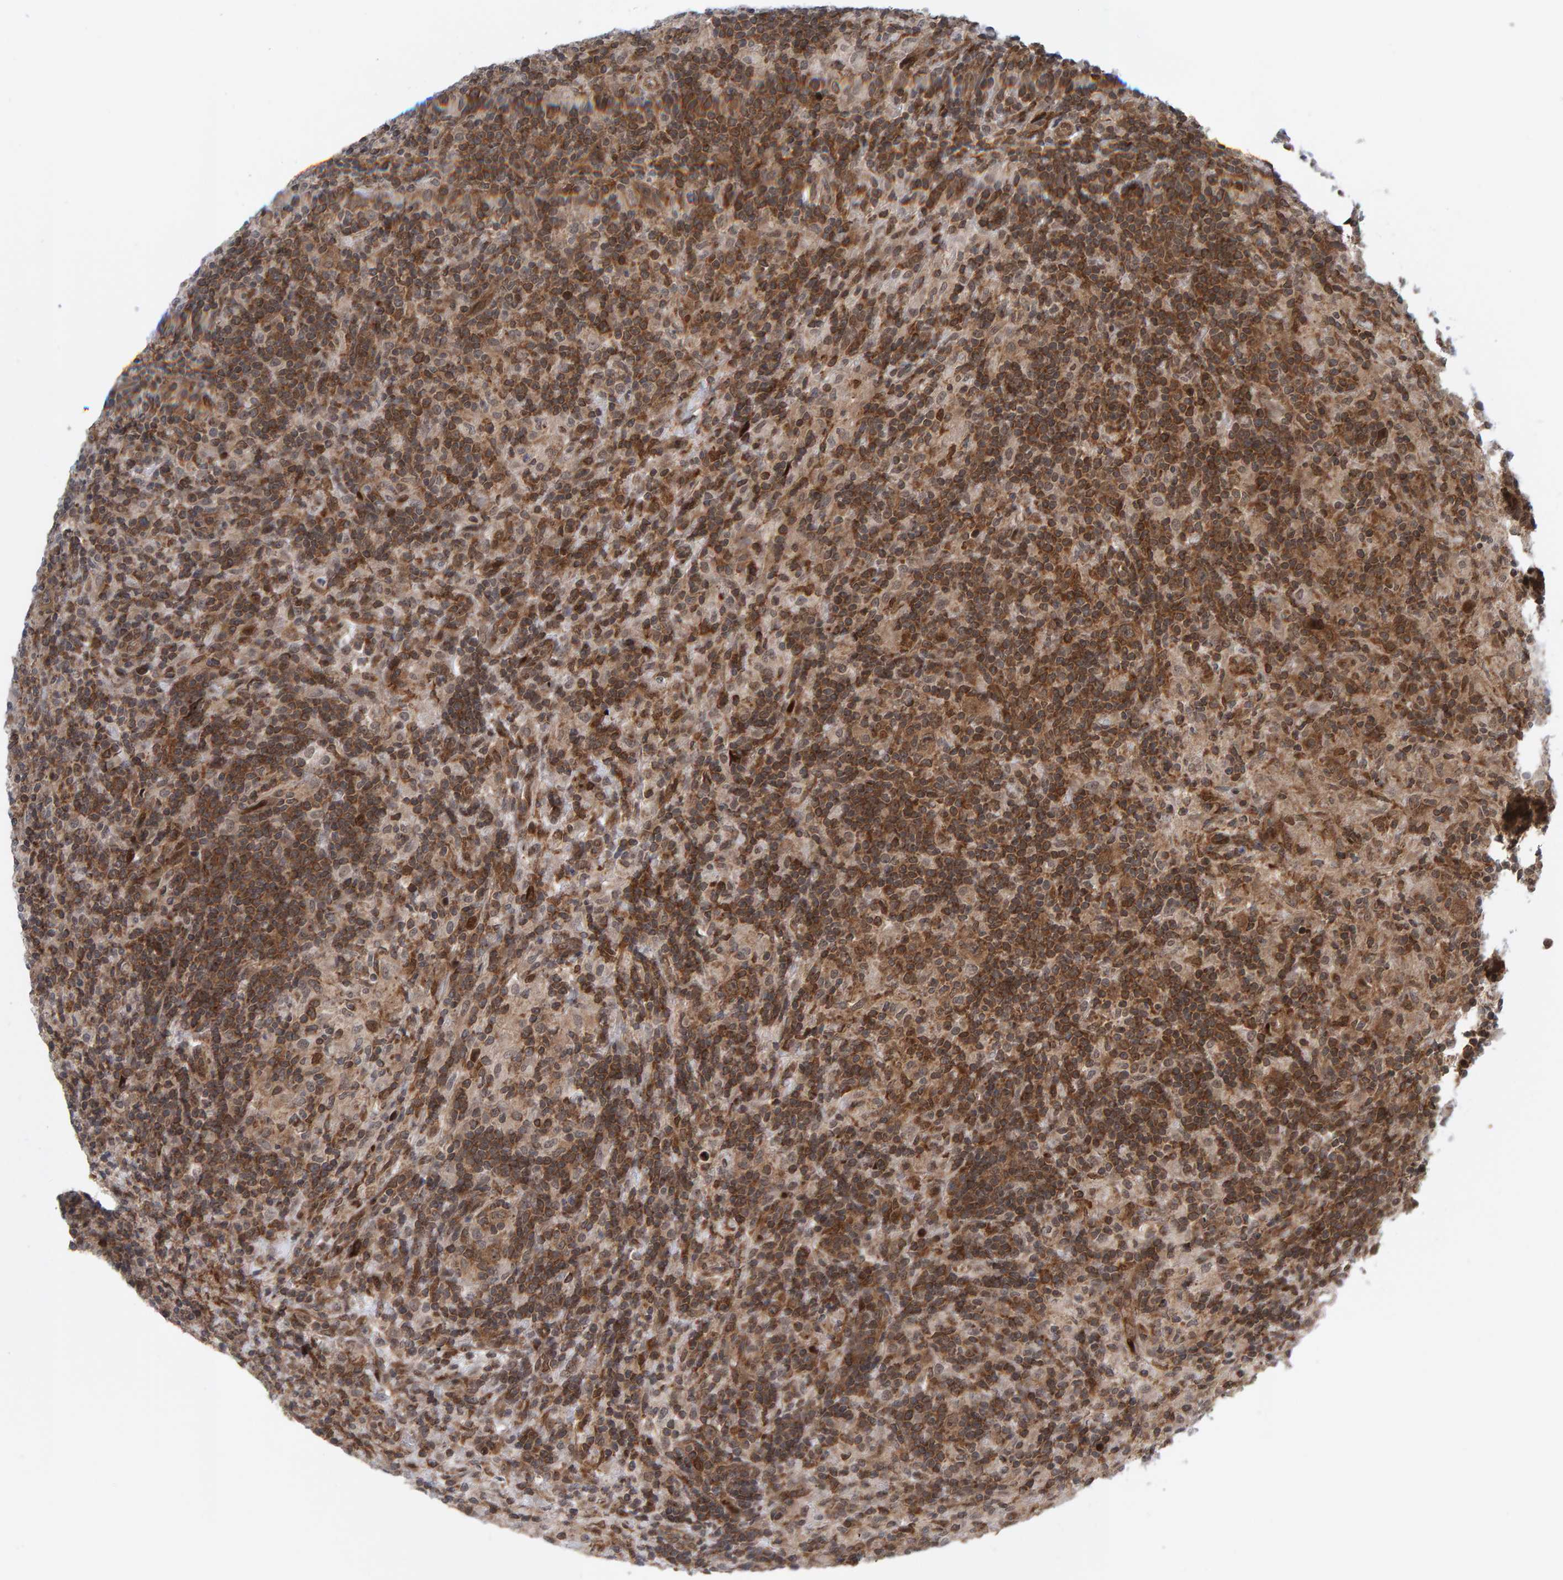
{"staining": {"intensity": "moderate", "quantity": ">75%", "location": "cytoplasmic/membranous"}, "tissue": "lymphoma", "cell_type": "Tumor cells", "image_type": "cancer", "snomed": [{"axis": "morphology", "description": "Hodgkin's disease, NOS"}, {"axis": "topography", "description": "Lymph node"}], "caption": "Immunohistochemical staining of human lymphoma exhibits medium levels of moderate cytoplasmic/membranous staining in about >75% of tumor cells.", "gene": "ZNF366", "patient": {"sex": "male", "age": 70}}